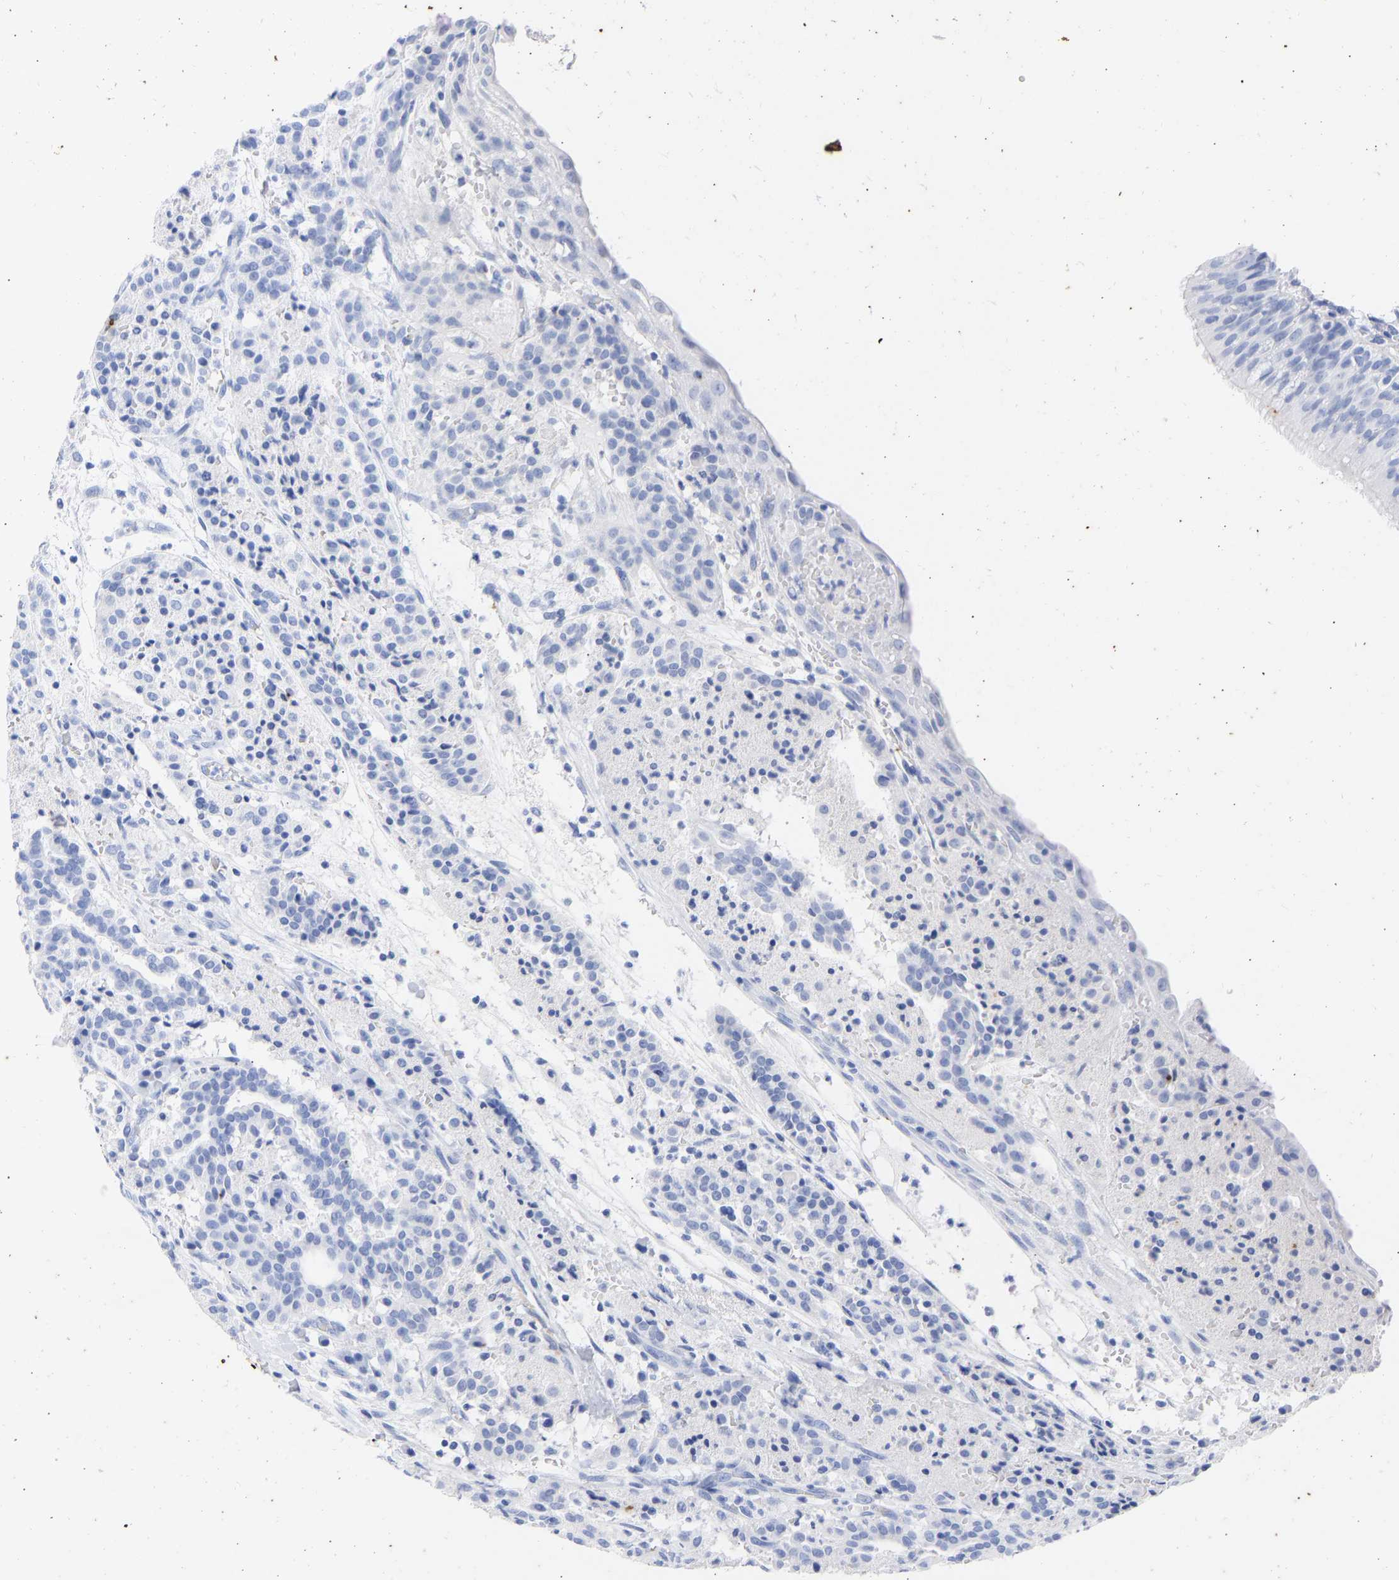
{"staining": {"intensity": "negative", "quantity": "none", "location": "none"}, "tissue": "carcinoid", "cell_type": "Tumor cells", "image_type": "cancer", "snomed": [{"axis": "morphology", "description": "Carcinoid, malignant, NOS"}, {"axis": "topography", "description": "Lung"}], "caption": "Protein analysis of carcinoid exhibits no significant expression in tumor cells. (IHC, brightfield microscopy, high magnification).", "gene": "KRT1", "patient": {"sex": "male", "age": 30}}